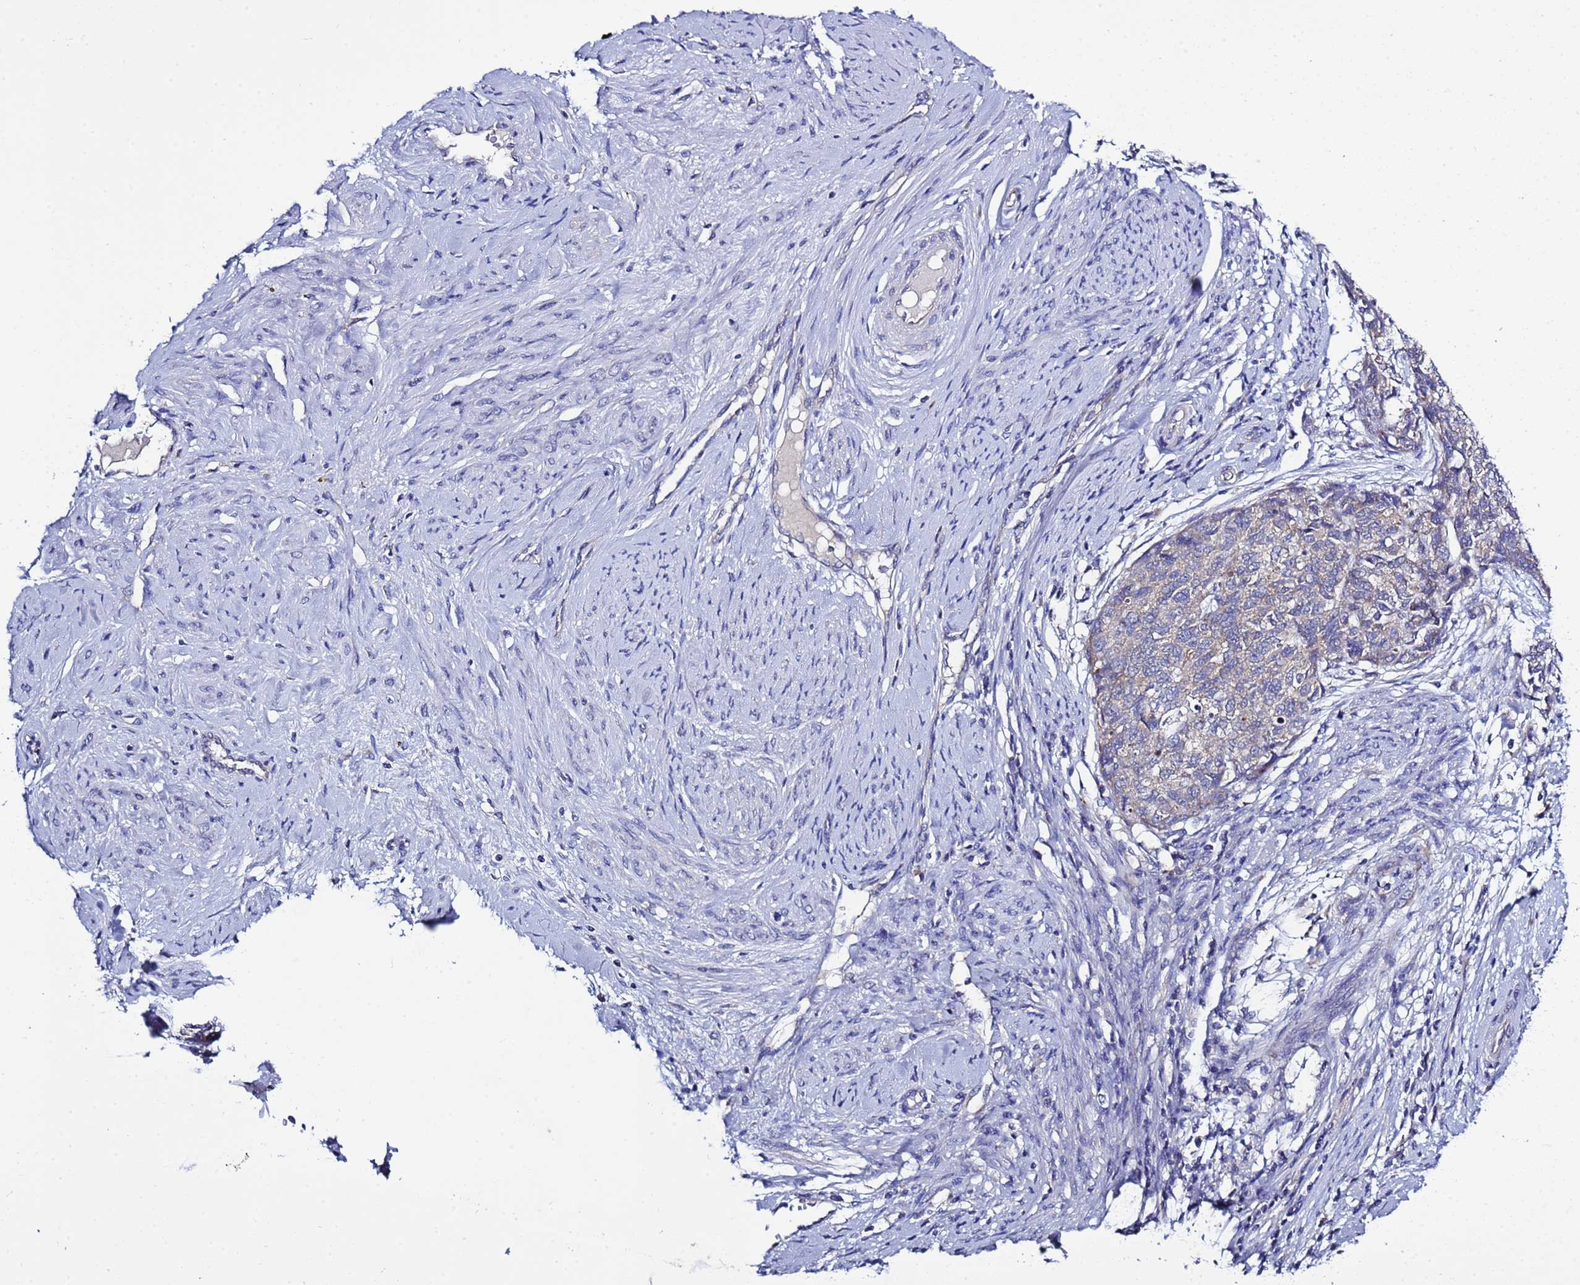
{"staining": {"intensity": "weak", "quantity": "<25%", "location": "cytoplasmic/membranous"}, "tissue": "cervical cancer", "cell_type": "Tumor cells", "image_type": "cancer", "snomed": [{"axis": "morphology", "description": "Squamous cell carcinoma, NOS"}, {"axis": "topography", "description": "Cervix"}], "caption": "A high-resolution micrograph shows immunohistochemistry (IHC) staining of cervical squamous cell carcinoma, which exhibits no significant positivity in tumor cells. (Stains: DAB IHC with hematoxylin counter stain, Microscopy: brightfield microscopy at high magnification).", "gene": "RC3H2", "patient": {"sex": "female", "age": 63}}